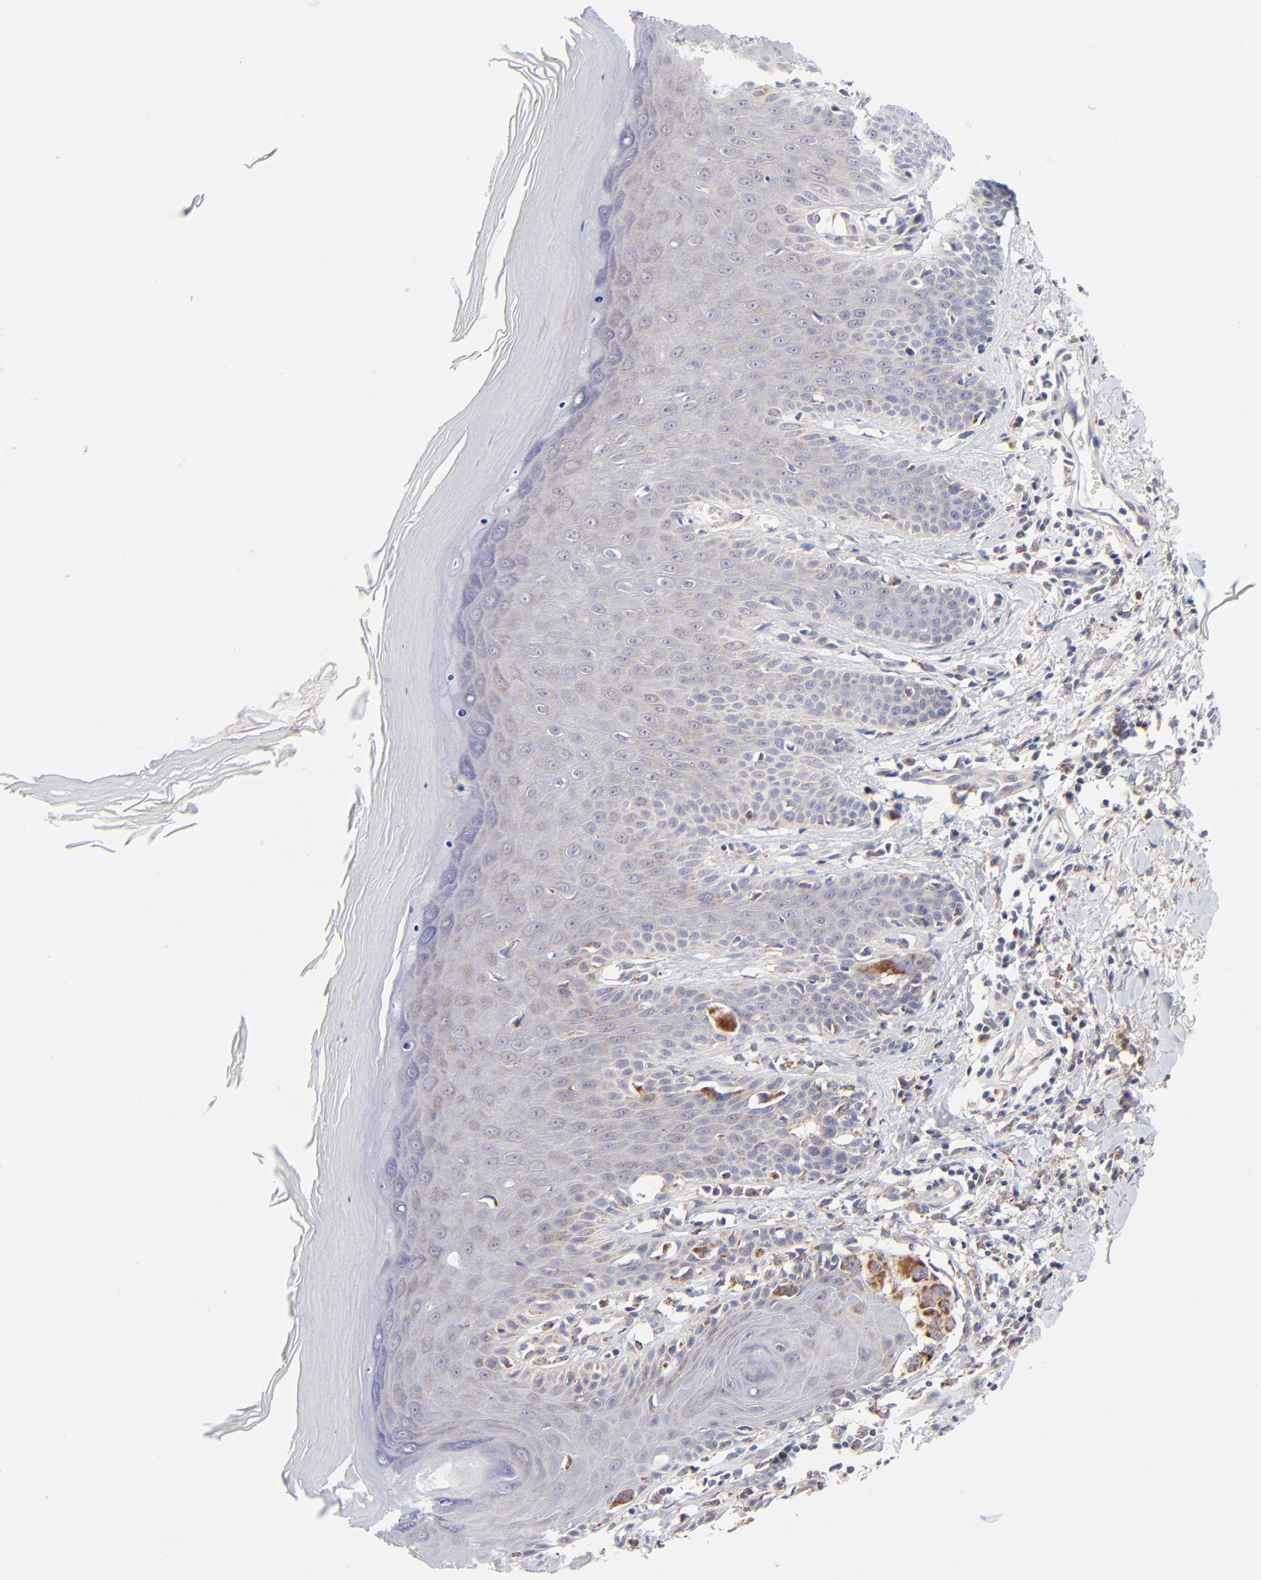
{"staining": {"intensity": "moderate", "quantity": ">75%", "location": "cytoplasmic/membranous"}, "tissue": "melanoma", "cell_type": "Tumor cells", "image_type": "cancer", "snomed": [{"axis": "morphology", "description": "Malignant melanoma, NOS"}, {"axis": "topography", "description": "Skin"}], "caption": "An IHC image of tumor tissue is shown. Protein staining in brown shows moderate cytoplasmic/membranous positivity in melanoma within tumor cells.", "gene": "FBXL12", "patient": {"sex": "female", "age": 77}}